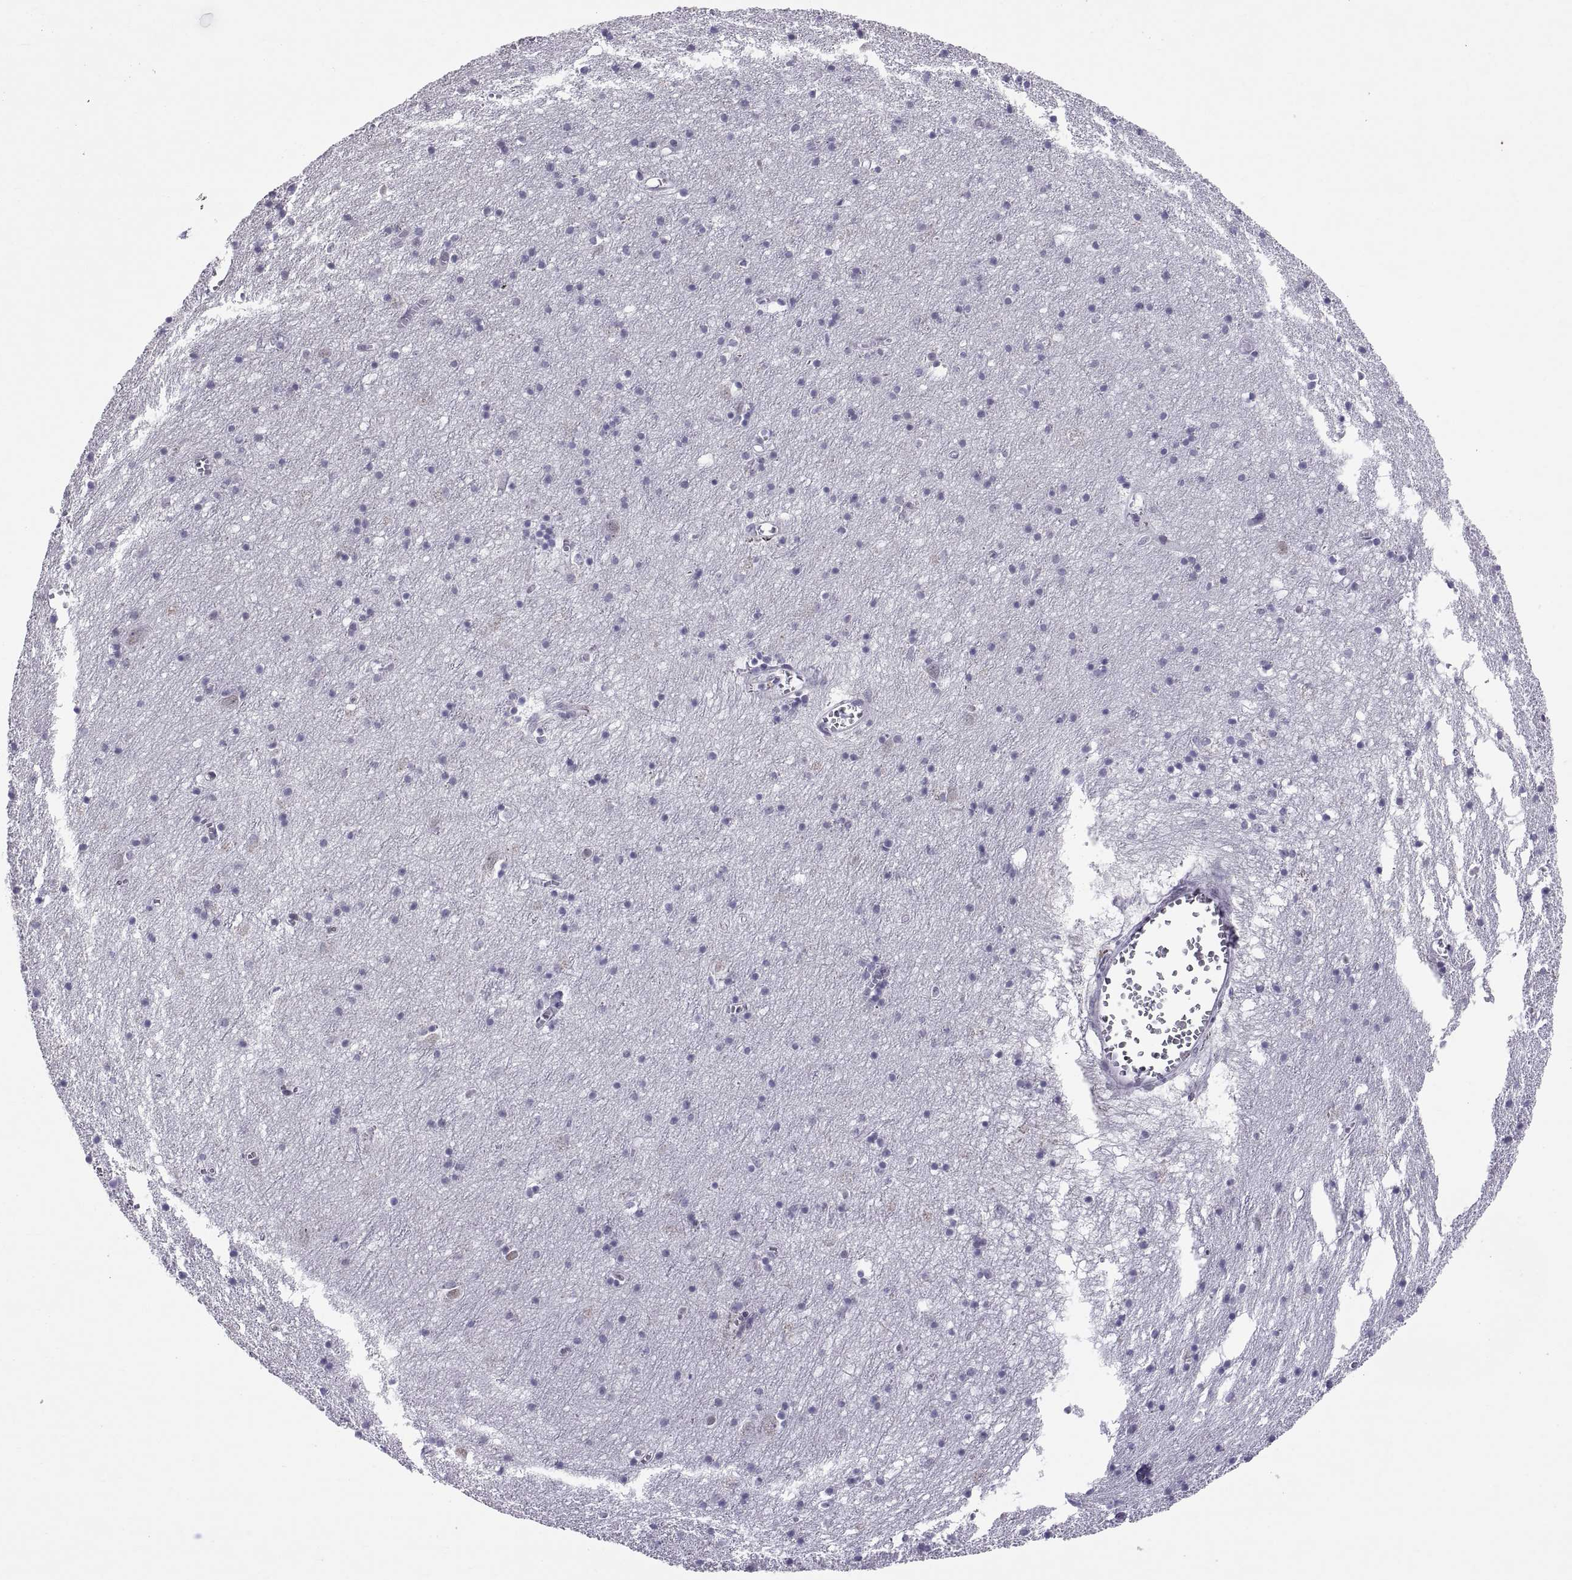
{"staining": {"intensity": "negative", "quantity": "none", "location": "none"}, "tissue": "cerebral cortex", "cell_type": "Endothelial cells", "image_type": "normal", "snomed": [{"axis": "morphology", "description": "Normal tissue, NOS"}, {"axis": "topography", "description": "Cerebral cortex"}], "caption": "High magnification brightfield microscopy of unremarkable cerebral cortex stained with DAB (3,3'-diaminobenzidine) (brown) and counterstained with hematoxylin (blue): endothelial cells show no significant staining. (Brightfield microscopy of DAB (3,3'-diaminobenzidine) immunohistochemistry at high magnification).", "gene": "KRT77", "patient": {"sex": "male", "age": 70}}